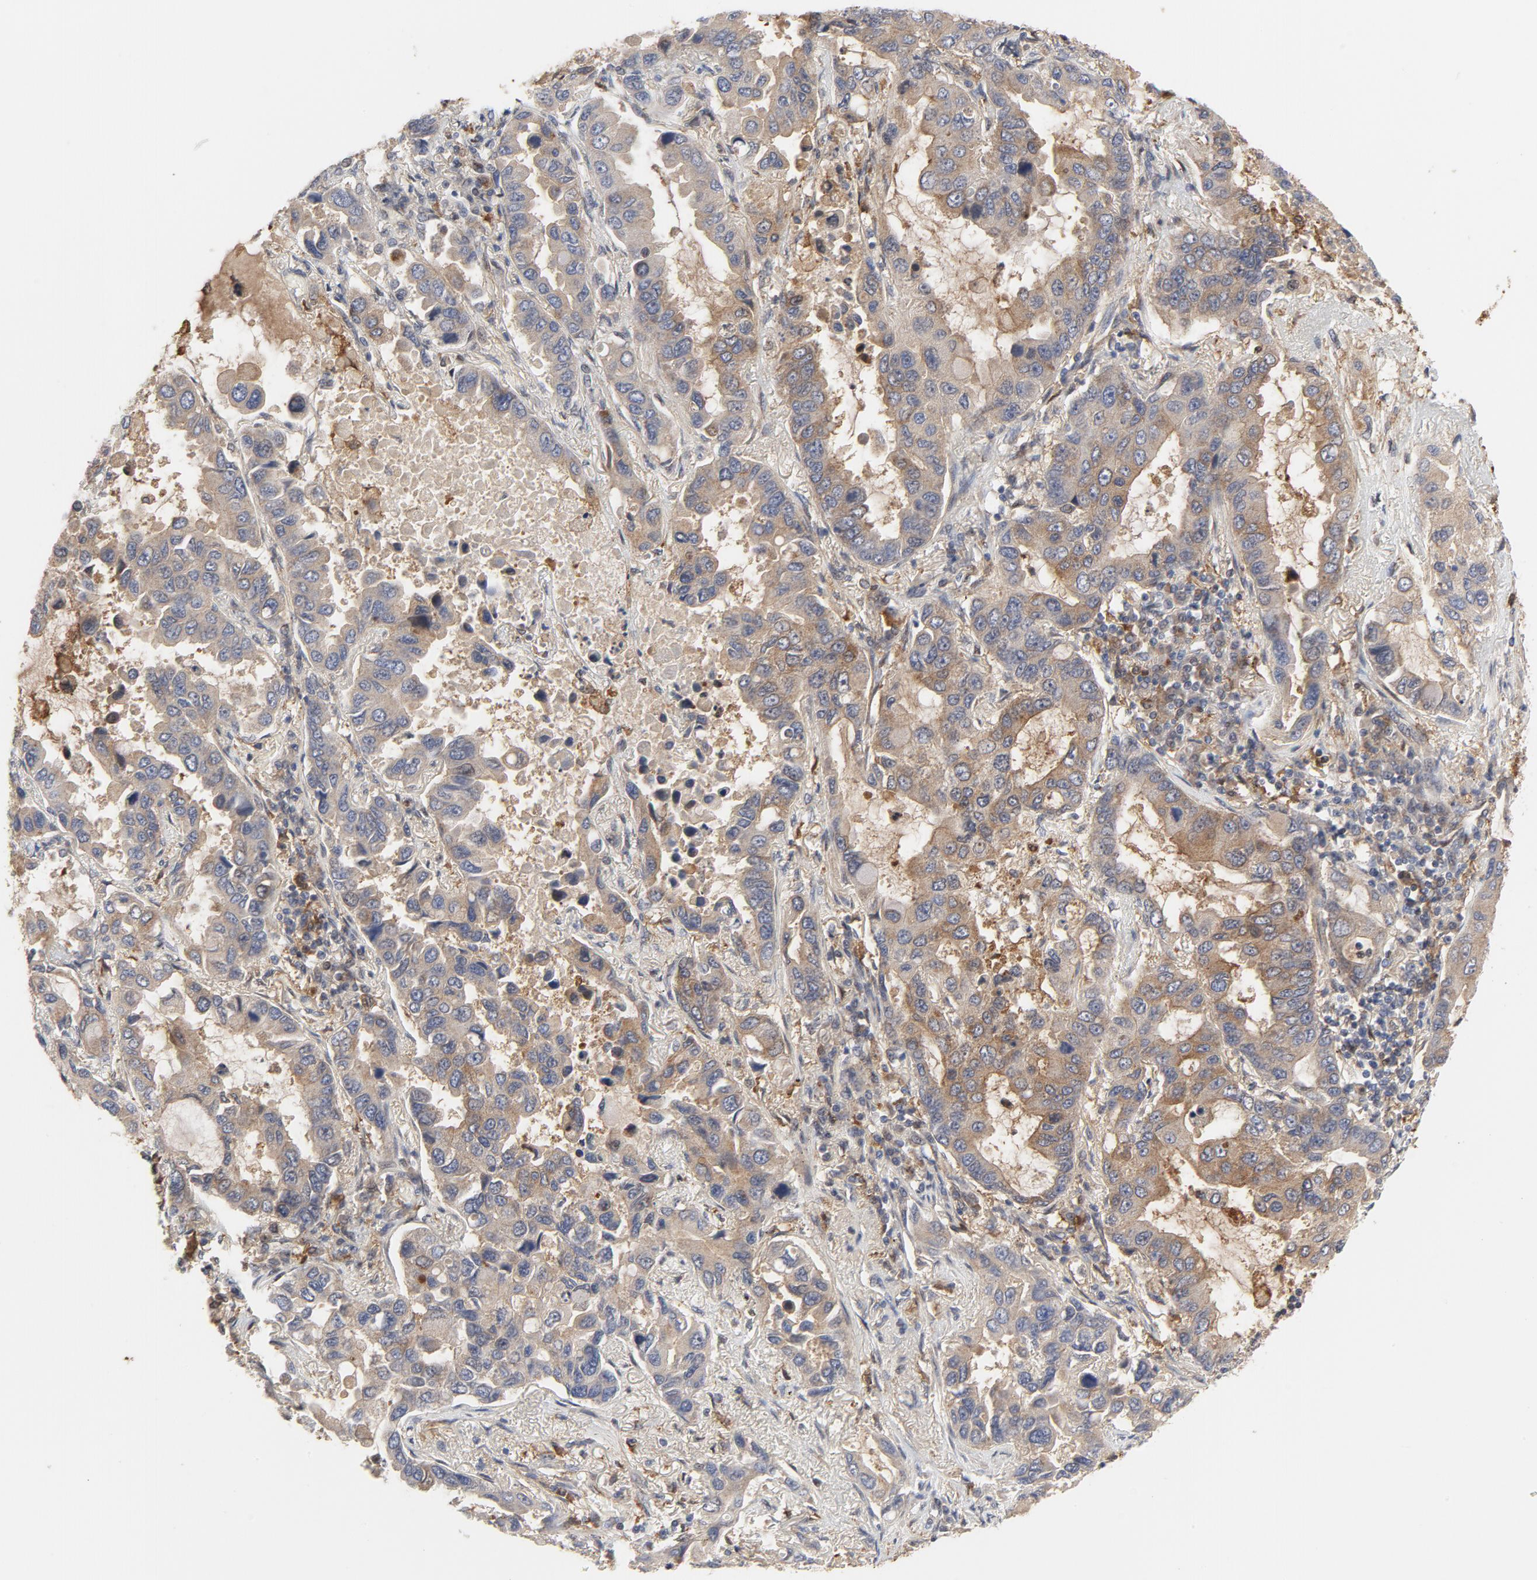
{"staining": {"intensity": "moderate", "quantity": ">75%", "location": "cytoplasmic/membranous"}, "tissue": "lung cancer", "cell_type": "Tumor cells", "image_type": "cancer", "snomed": [{"axis": "morphology", "description": "Adenocarcinoma, NOS"}, {"axis": "topography", "description": "Lung"}], "caption": "Human adenocarcinoma (lung) stained for a protein (brown) shows moderate cytoplasmic/membranous positive positivity in about >75% of tumor cells.", "gene": "RAPGEF4", "patient": {"sex": "male", "age": 64}}